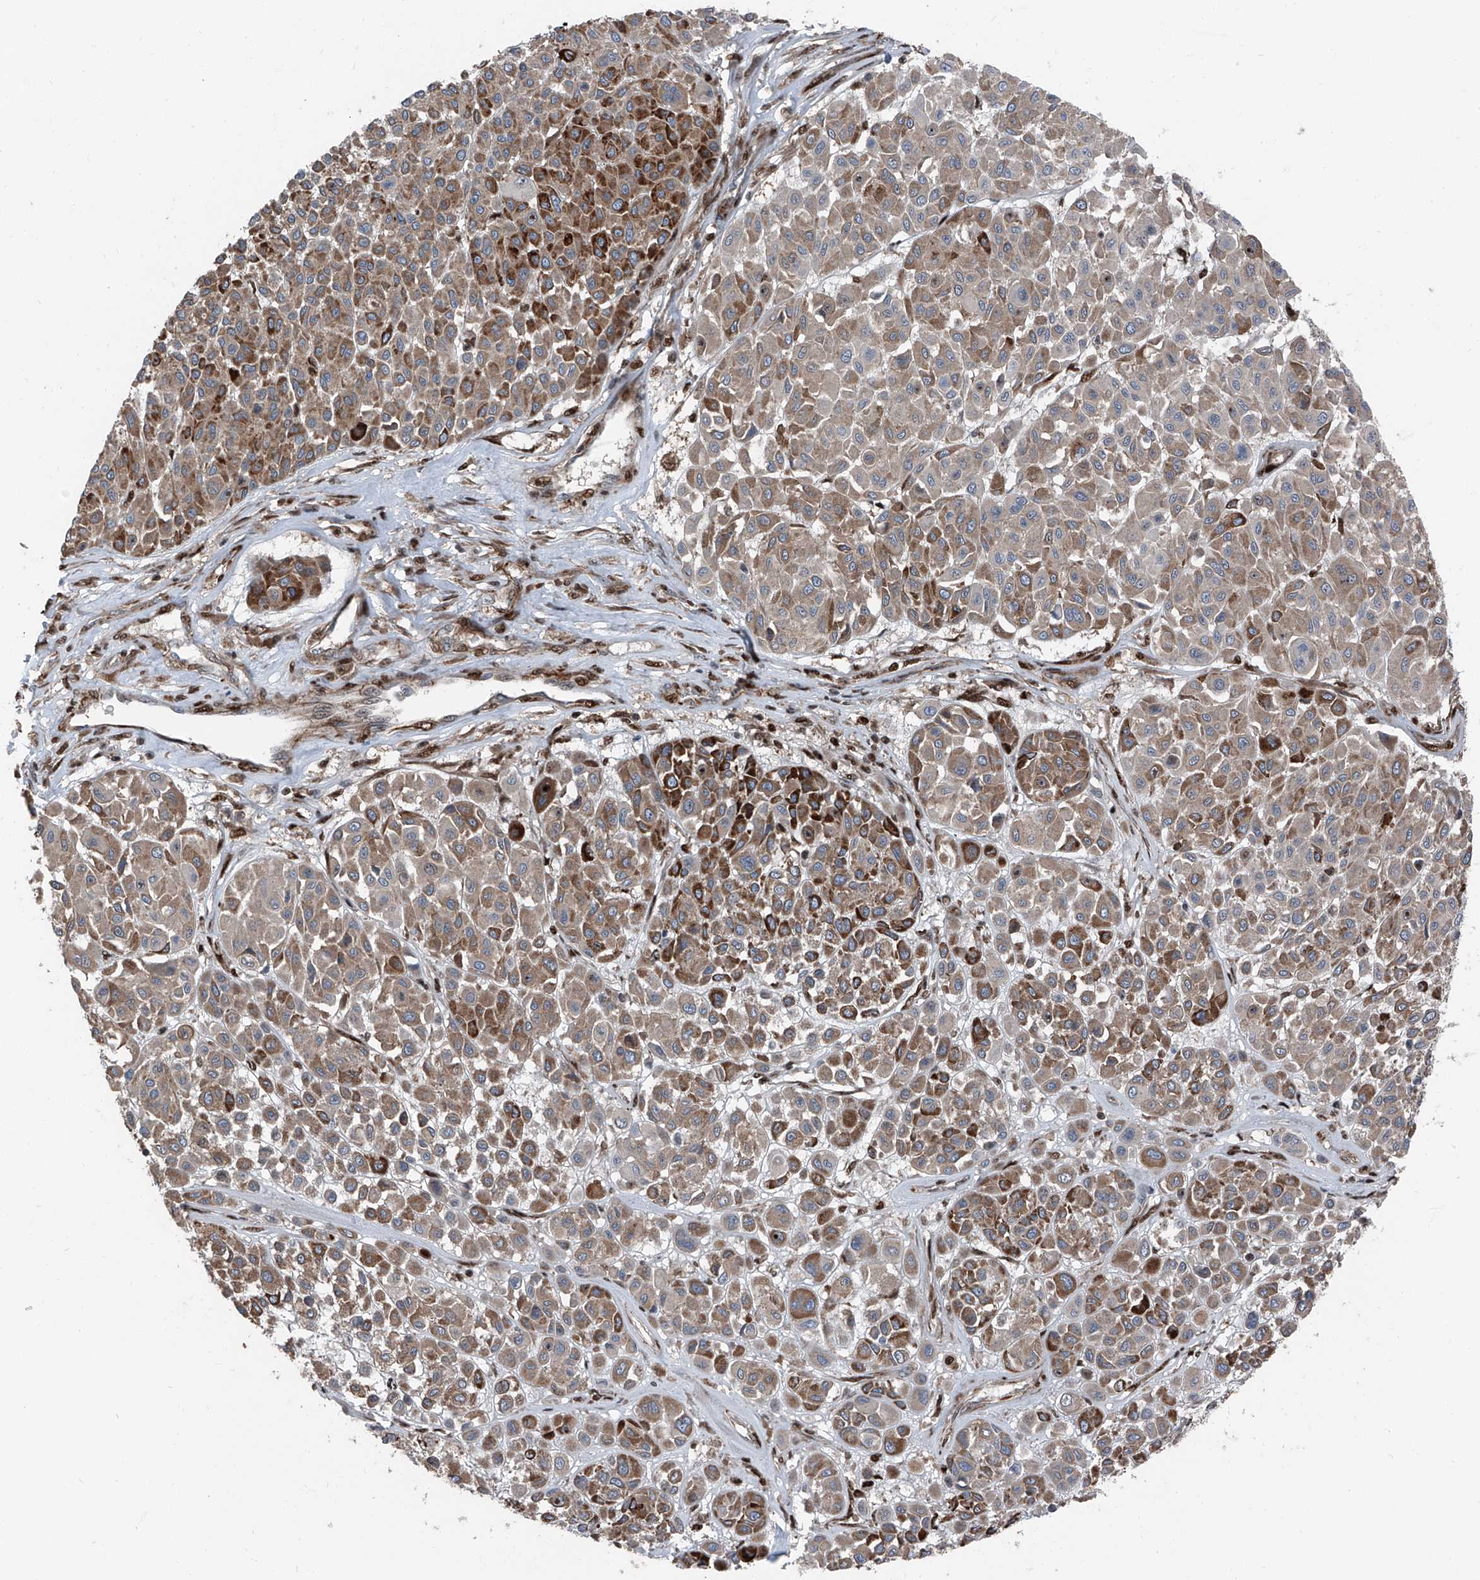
{"staining": {"intensity": "strong", "quantity": "25%-75%", "location": "cytoplasmic/membranous"}, "tissue": "melanoma", "cell_type": "Tumor cells", "image_type": "cancer", "snomed": [{"axis": "morphology", "description": "Malignant melanoma, Metastatic site"}, {"axis": "topography", "description": "Soft tissue"}], "caption": "Melanoma stained with a brown dye demonstrates strong cytoplasmic/membranous positive expression in approximately 25%-75% of tumor cells.", "gene": "FKBP5", "patient": {"sex": "male", "age": 41}}